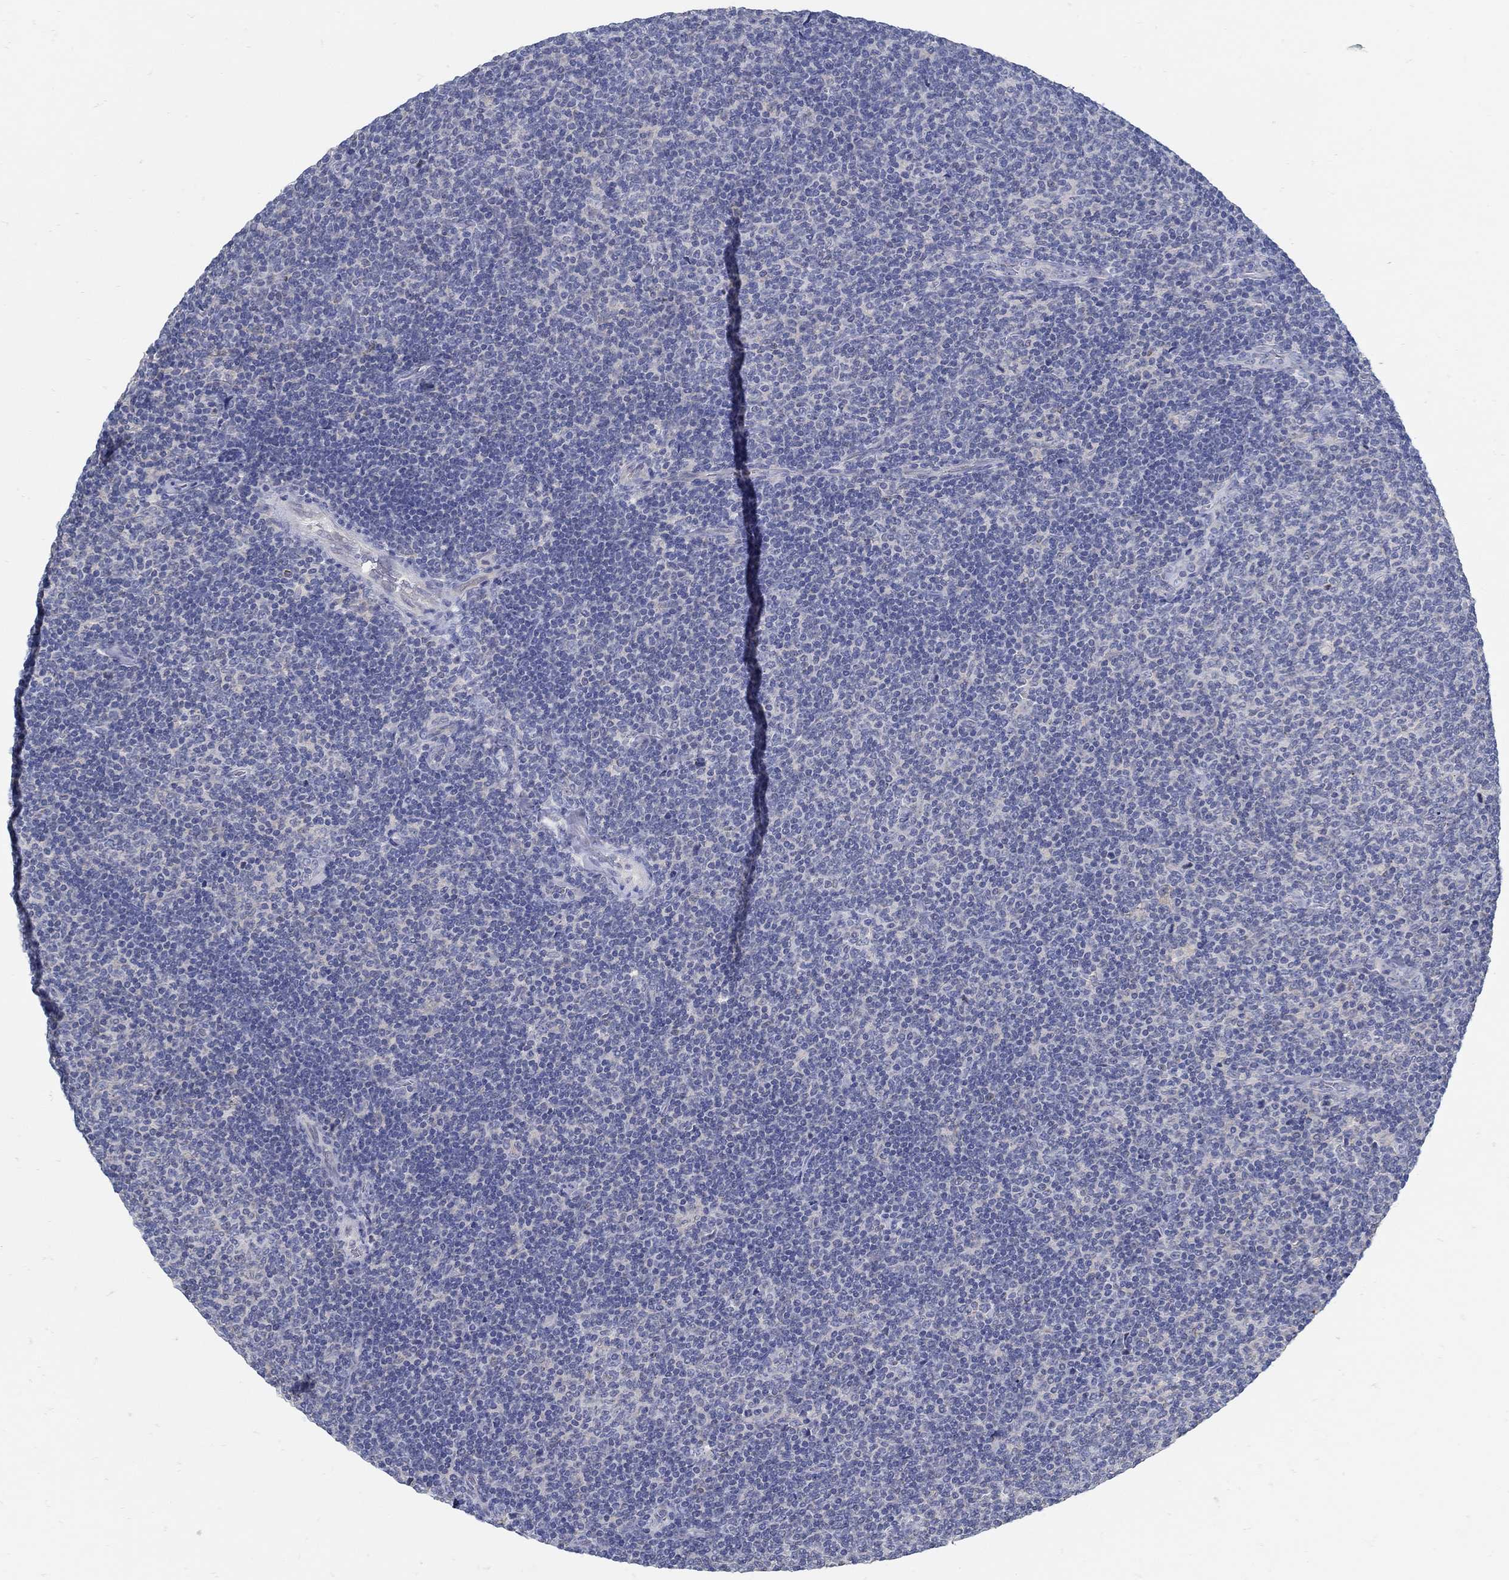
{"staining": {"intensity": "negative", "quantity": "none", "location": "none"}, "tissue": "lymphoma", "cell_type": "Tumor cells", "image_type": "cancer", "snomed": [{"axis": "morphology", "description": "Malignant lymphoma, non-Hodgkin's type, Low grade"}, {"axis": "topography", "description": "Lymph node"}], "caption": "This is an immunohistochemistry (IHC) histopathology image of lymphoma. There is no expression in tumor cells.", "gene": "ZFAND4", "patient": {"sex": "male", "age": 52}}